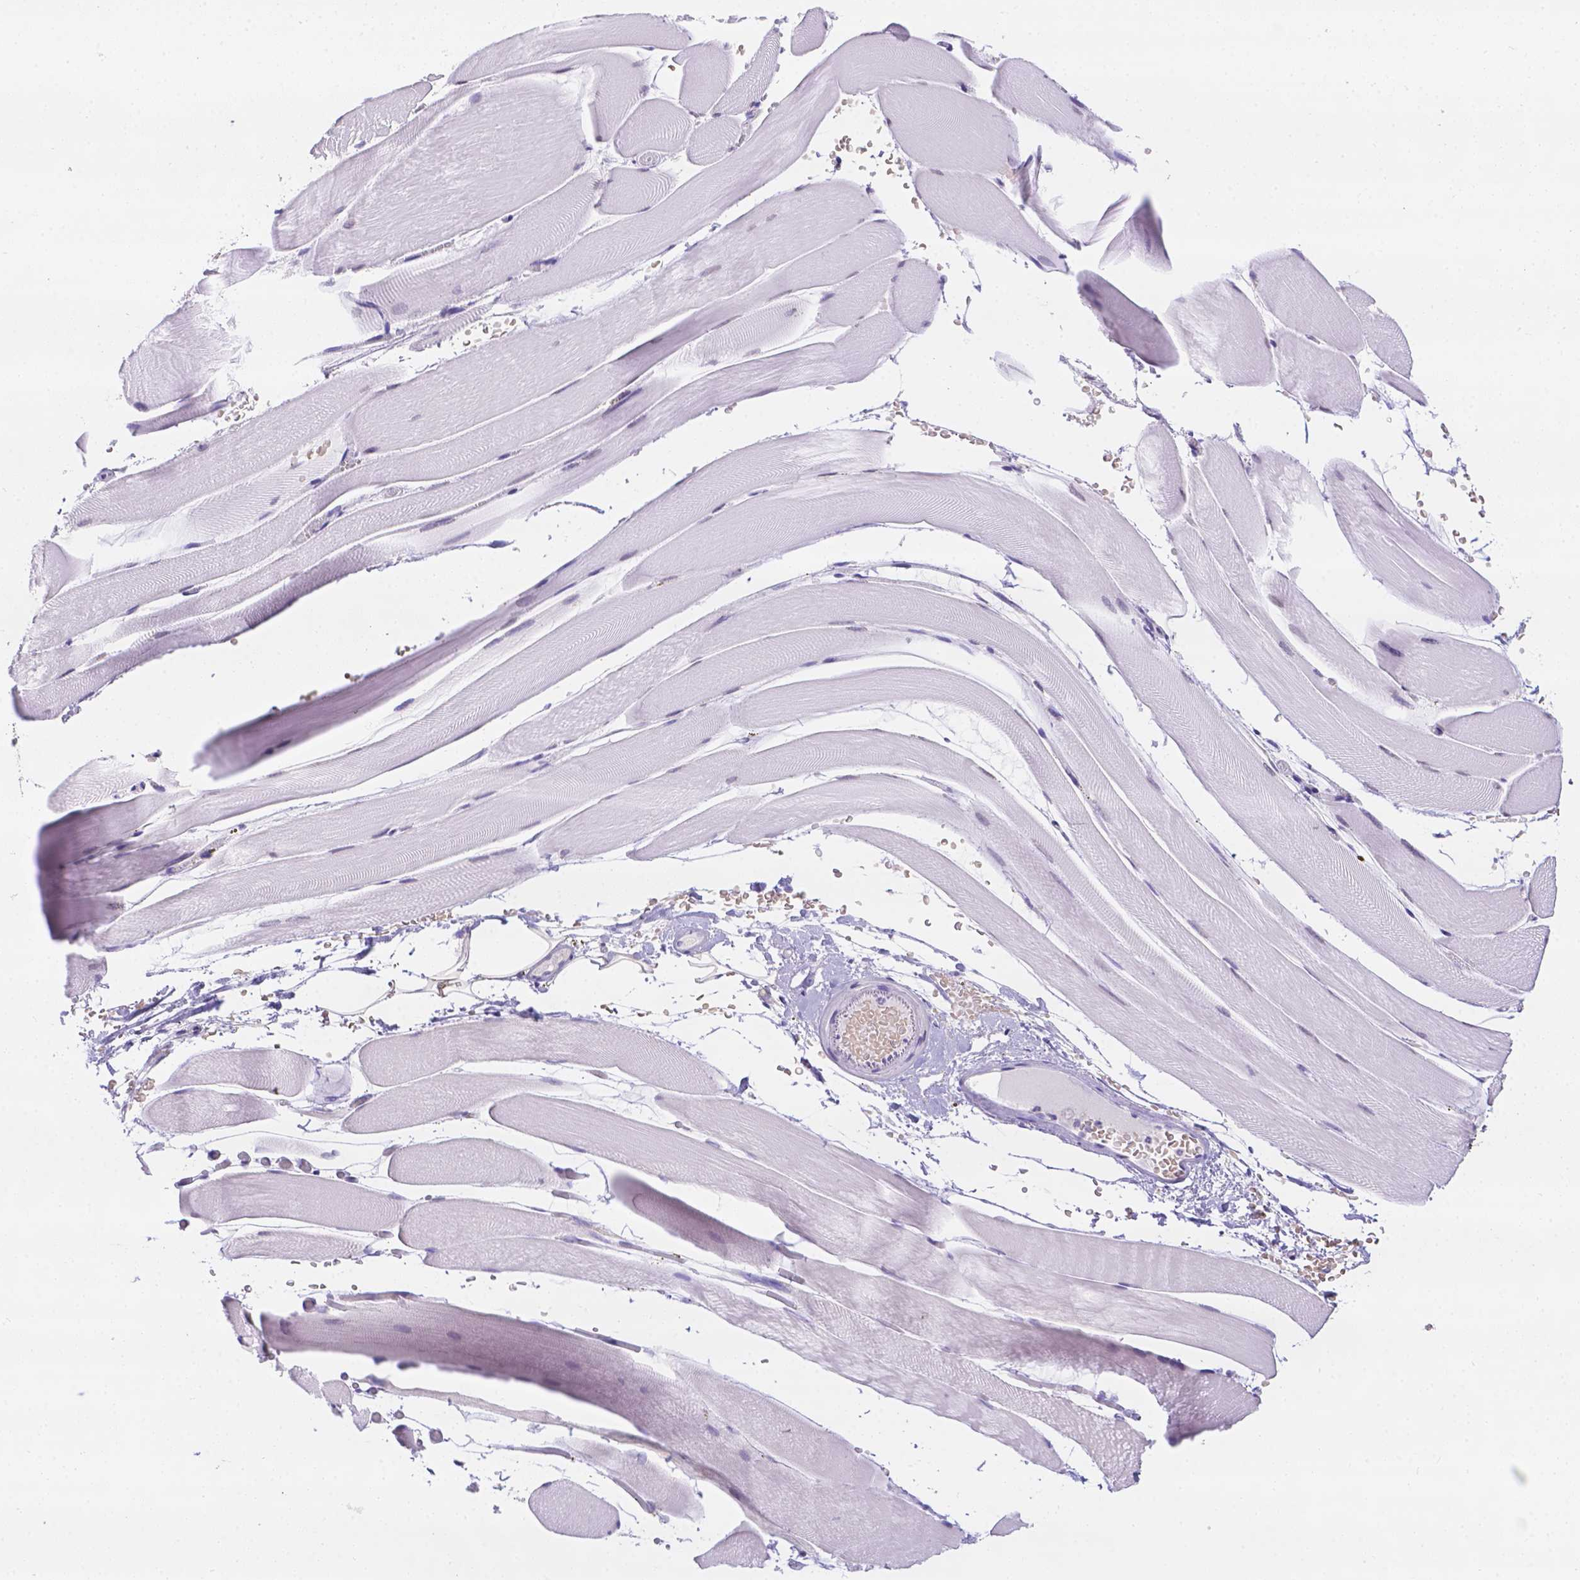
{"staining": {"intensity": "negative", "quantity": "none", "location": "none"}, "tissue": "skeletal muscle", "cell_type": "Myocytes", "image_type": "normal", "snomed": [{"axis": "morphology", "description": "Normal tissue, NOS"}, {"axis": "topography", "description": "Skeletal muscle"}], "caption": "This micrograph is of normal skeletal muscle stained with immunohistochemistry to label a protein in brown with the nuclei are counter-stained blue. There is no staining in myocytes. (Immunohistochemistry, brightfield microscopy, high magnification).", "gene": "CD96", "patient": {"sex": "female", "age": 37}}